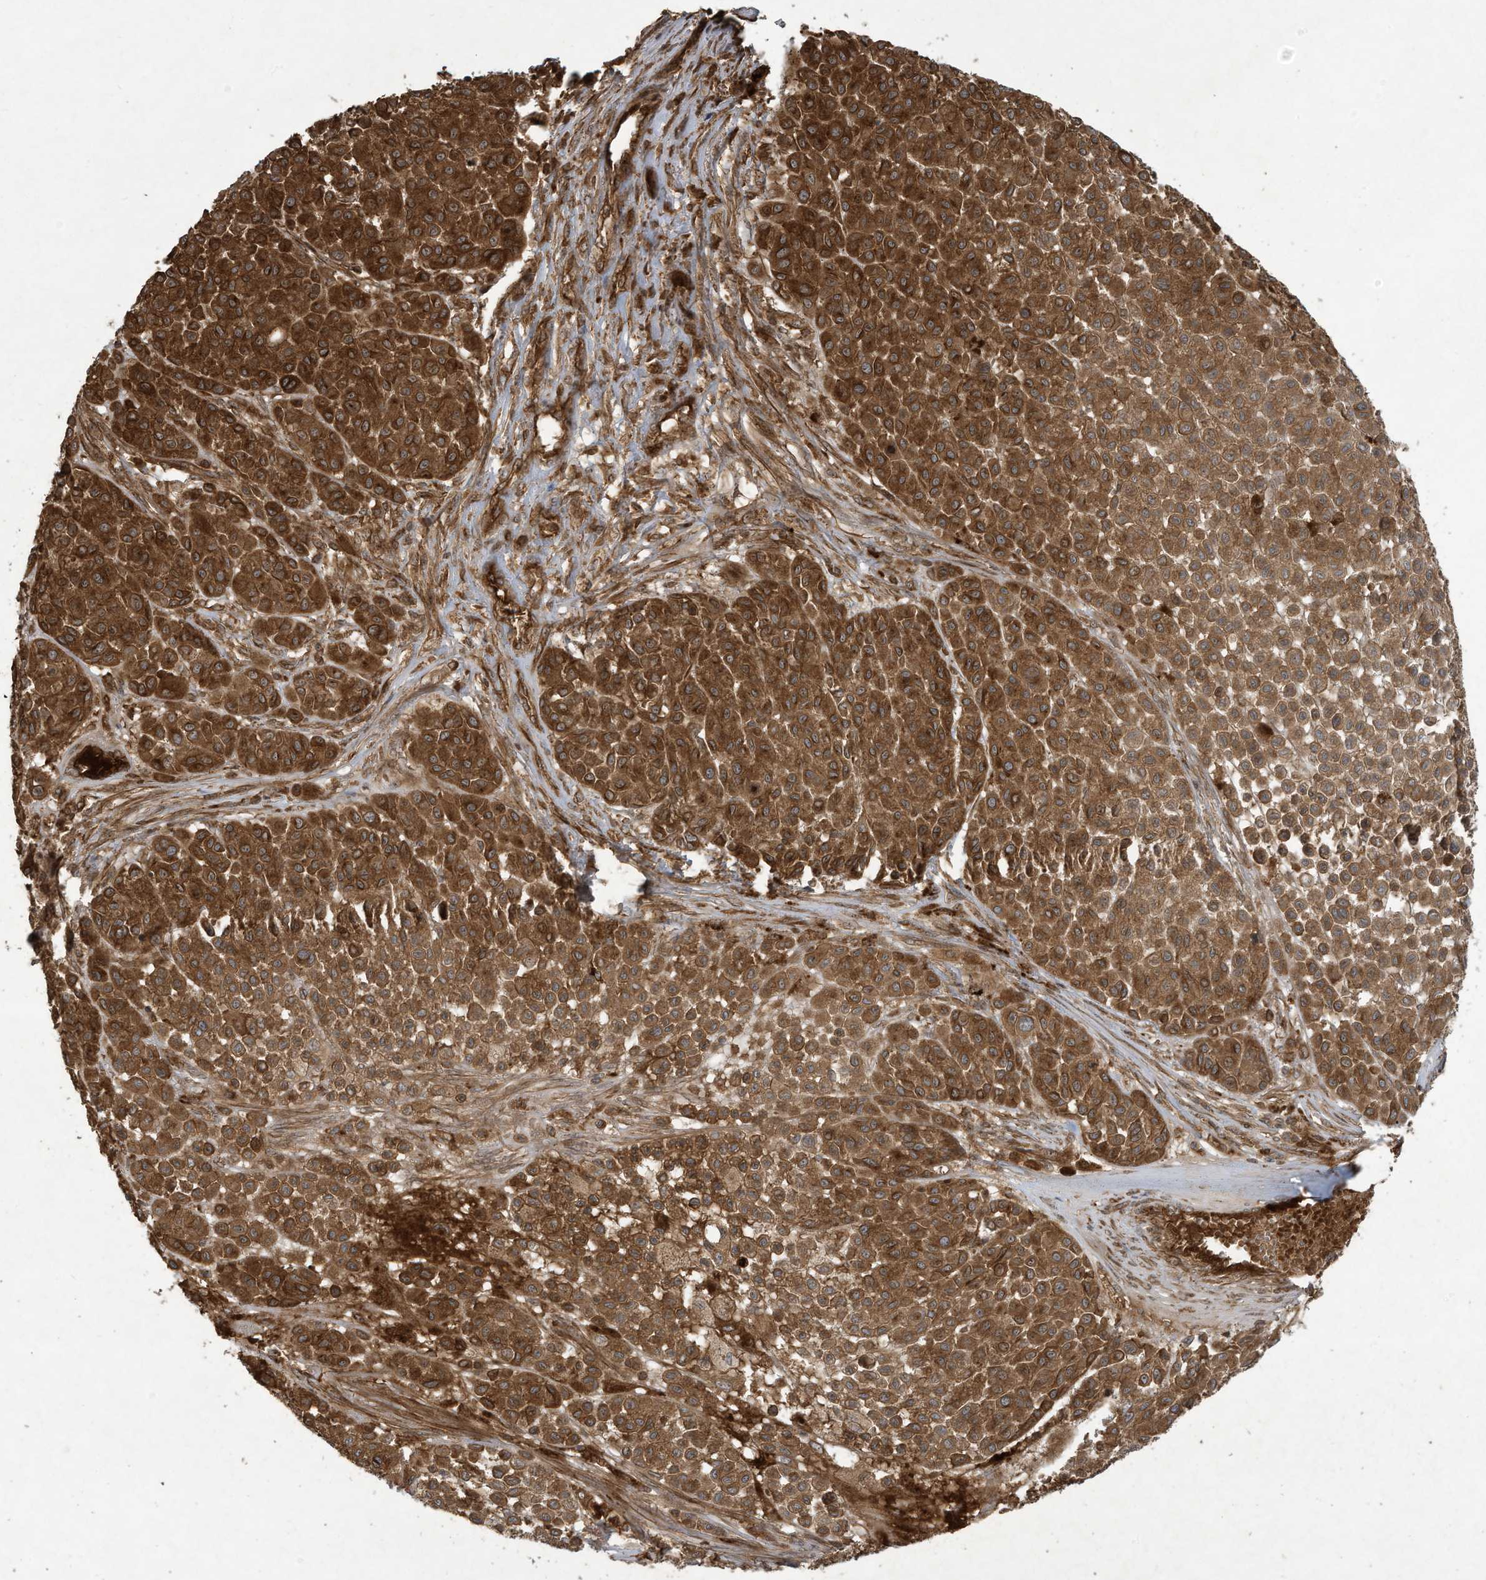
{"staining": {"intensity": "strong", "quantity": ">75%", "location": "cytoplasmic/membranous"}, "tissue": "melanoma", "cell_type": "Tumor cells", "image_type": "cancer", "snomed": [{"axis": "morphology", "description": "Malignant melanoma, Metastatic site"}, {"axis": "topography", "description": "Soft tissue"}], "caption": "Melanoma stained with a brown dye demonstrates strong cytoplasmic/membranous positive positivity in about >75% of tumor cells.", "gene": "DDIT4", "patient": {"sex": "male", "age": 41}}